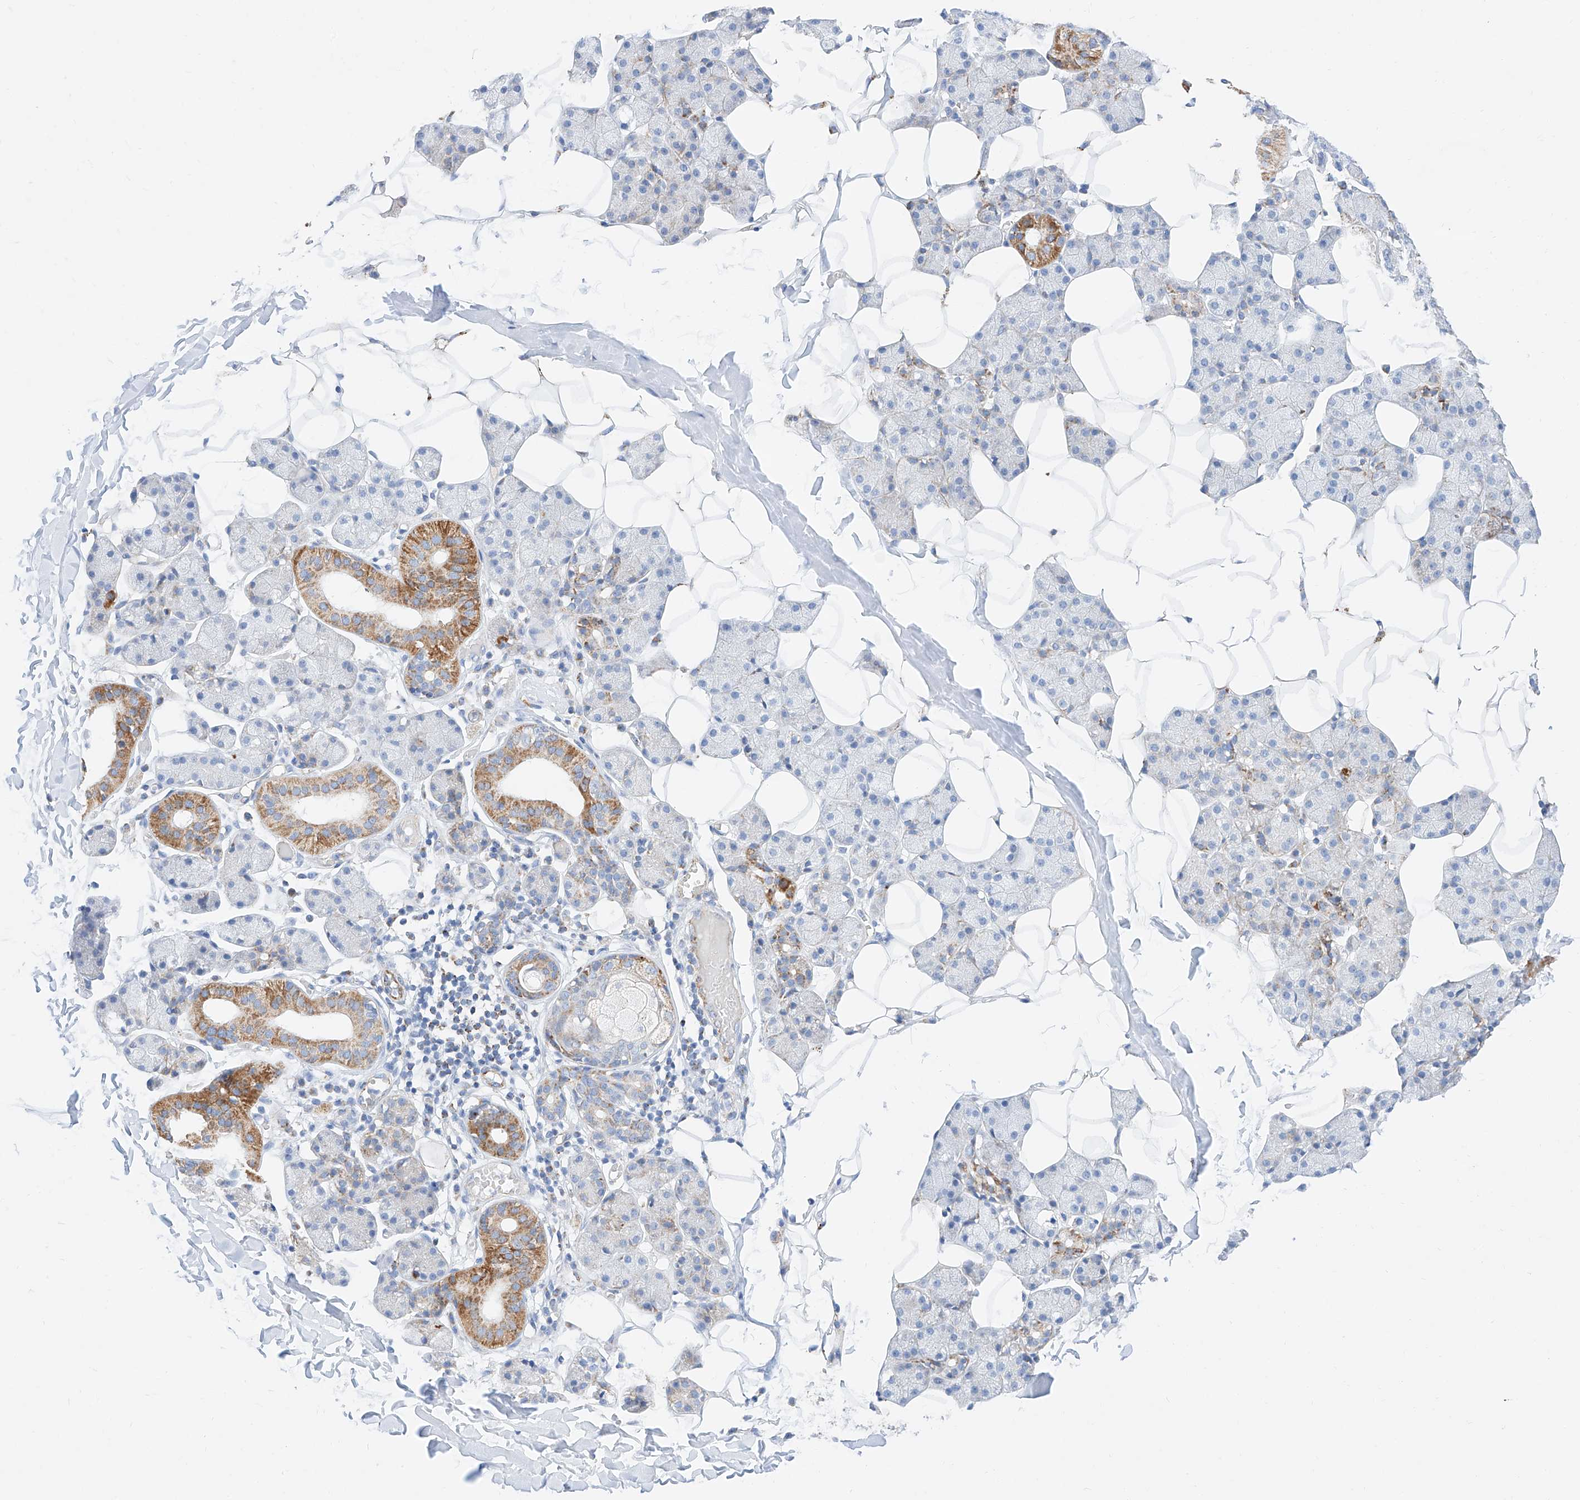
{"staining": {"intensity": "moderate", "quantity": "<25%", "location": "cytoplasmic/membranous"}, "tissue": "salivary gland", "cell_type": "Glandular cells", "image_type": "normal", "snomed": [{"axis": "morphology", "description": "Normal tissue, NOS"}, {"axis": "topography", "description": "Salivary gland"}], "caption": "Human salivary gland stained for a protein (brown) displays moderate cytoplasmic/membranous positive staining in approximately <25% of glandular cells.", "gene": "C6orf62", "patient": {"sex": "female", "age": 33}}